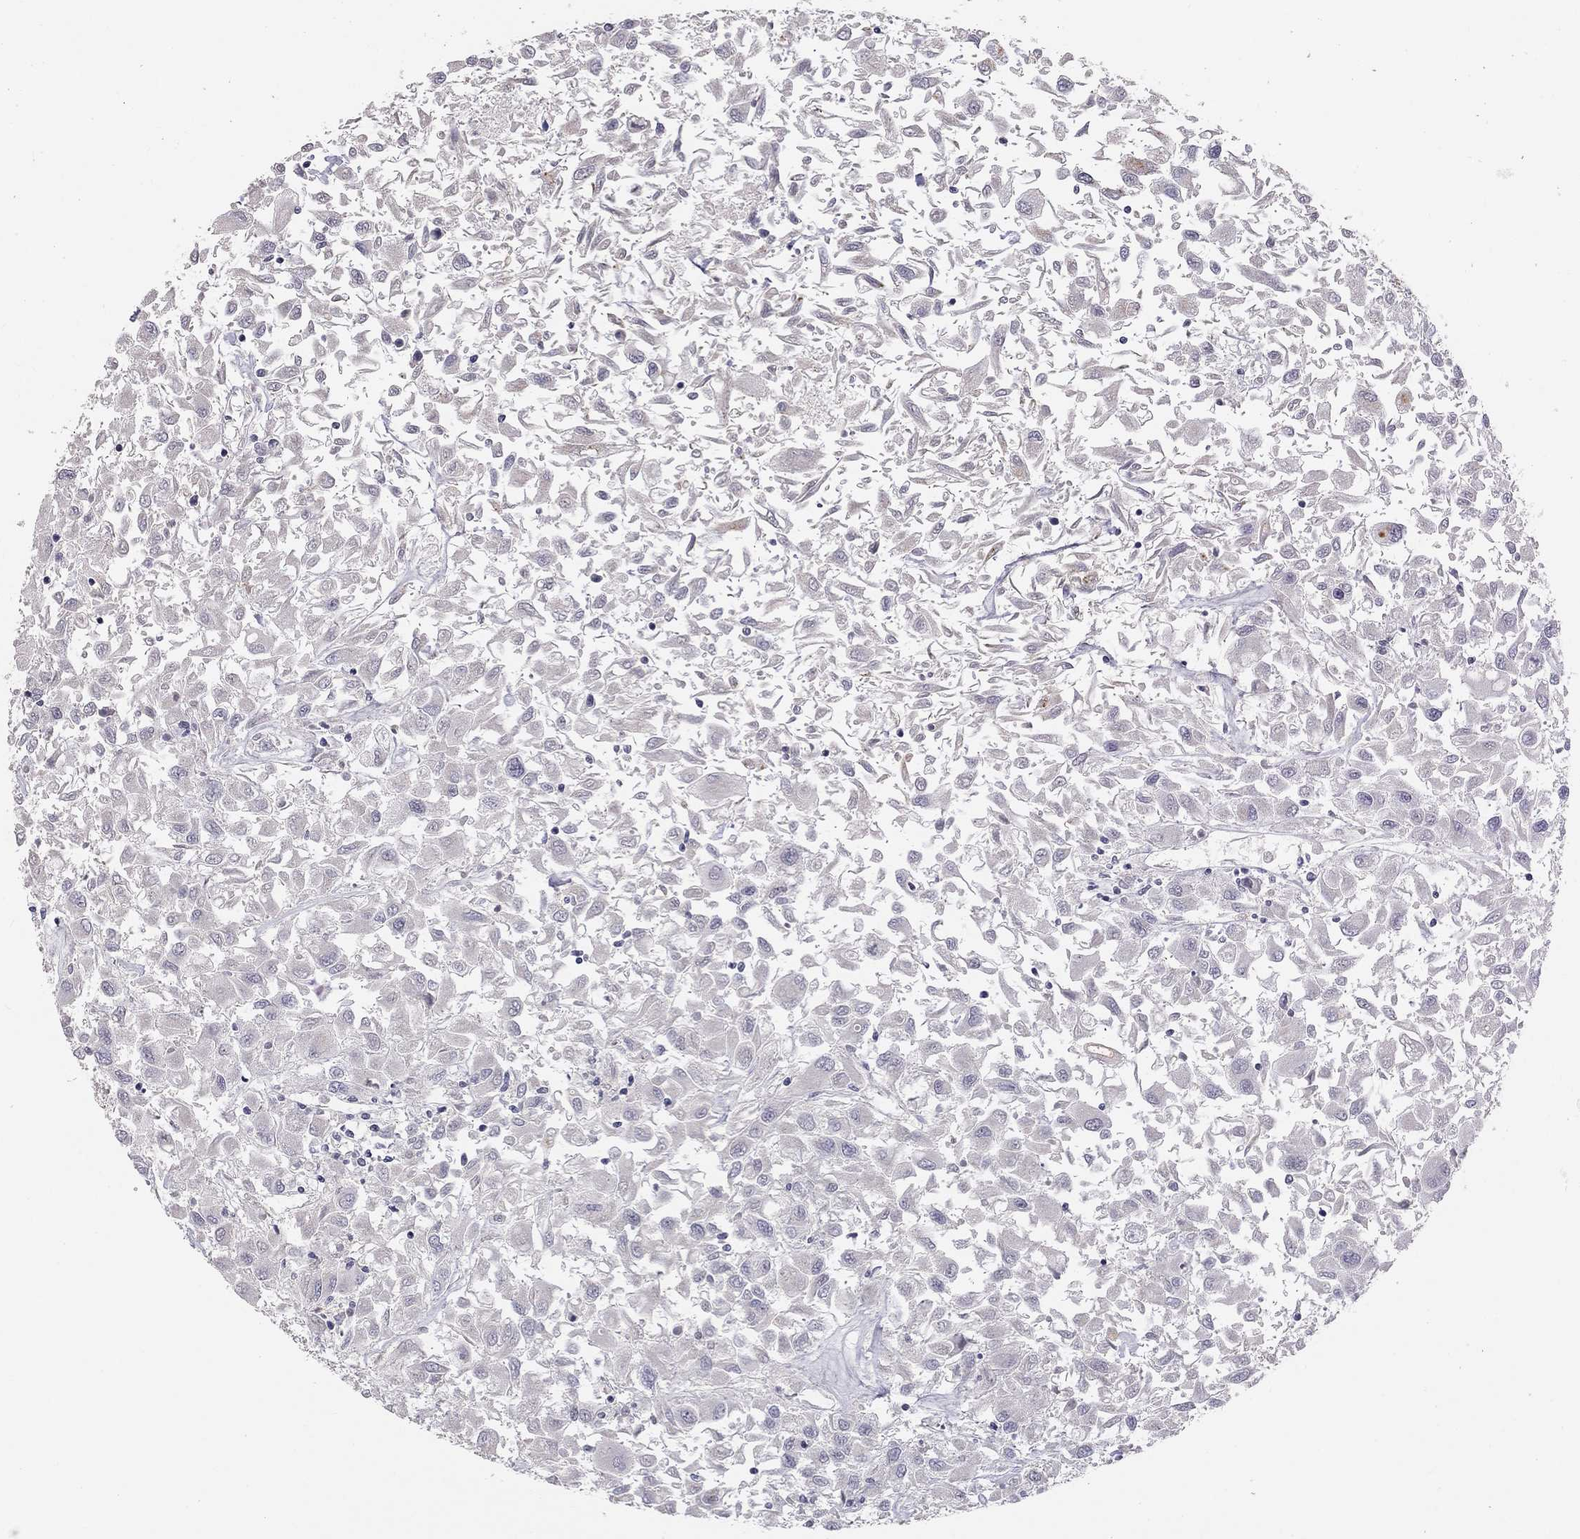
{"staining": {"intensity": "negative", "quantity": "none", "location": "none"}, "tissue": "renal cancer", "cell_type": "Tumor cells", "image_type": "cancer", "snomed": [{"axis": "morphology", "description": "Adenocarcinoma, NOS"}, {"axis": "topography", "description": "Kidney"}], "caption": "Tumor cells show no significant protein expression in renal cancer (adenocarcinoma). Nuclei are stained in blue.", "gene": "SCARB1", "patient": {"sex": "female", "age": 76}}